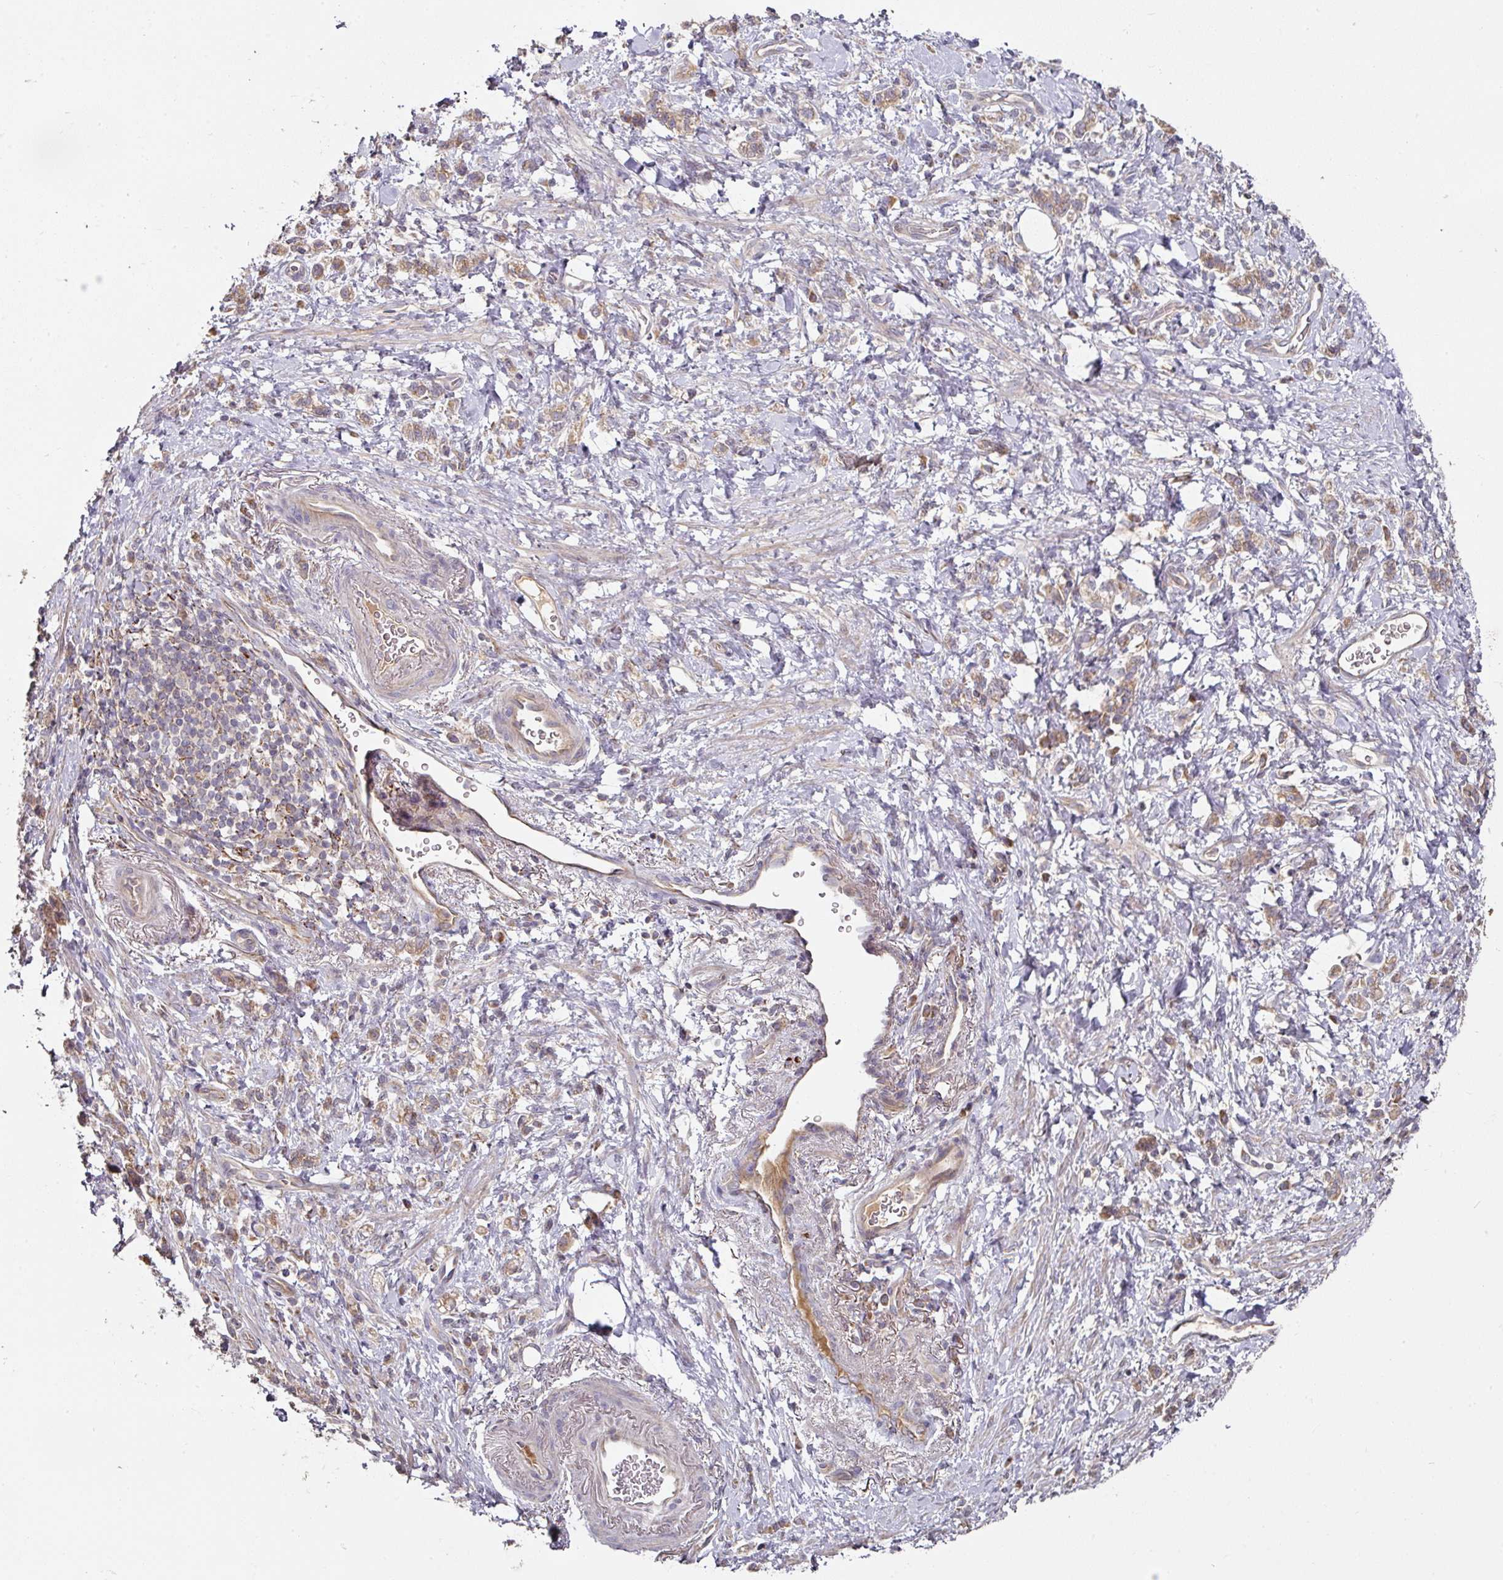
{"staining": {"intensity": "weak", "quantity": ">75%", "location": "cytoplasmic/membranous"}, "tissue": "stomach cancer", "cell_type": "Tumor cells", "image_type": "cancer", "snomed": [{"axis": "morphology", "description": "Adenocarcinoma, NOS"}, {"axis": "topography", "description": "Stomach"}], "caption": "The immunohistochemical stain highlights weak cytoplasmic/membranous staining in tumor cells of adenocarcinoma (stomach) tissue.", "gene": "DNAJC7", "patient": {"sex": "male", "age": 77}}